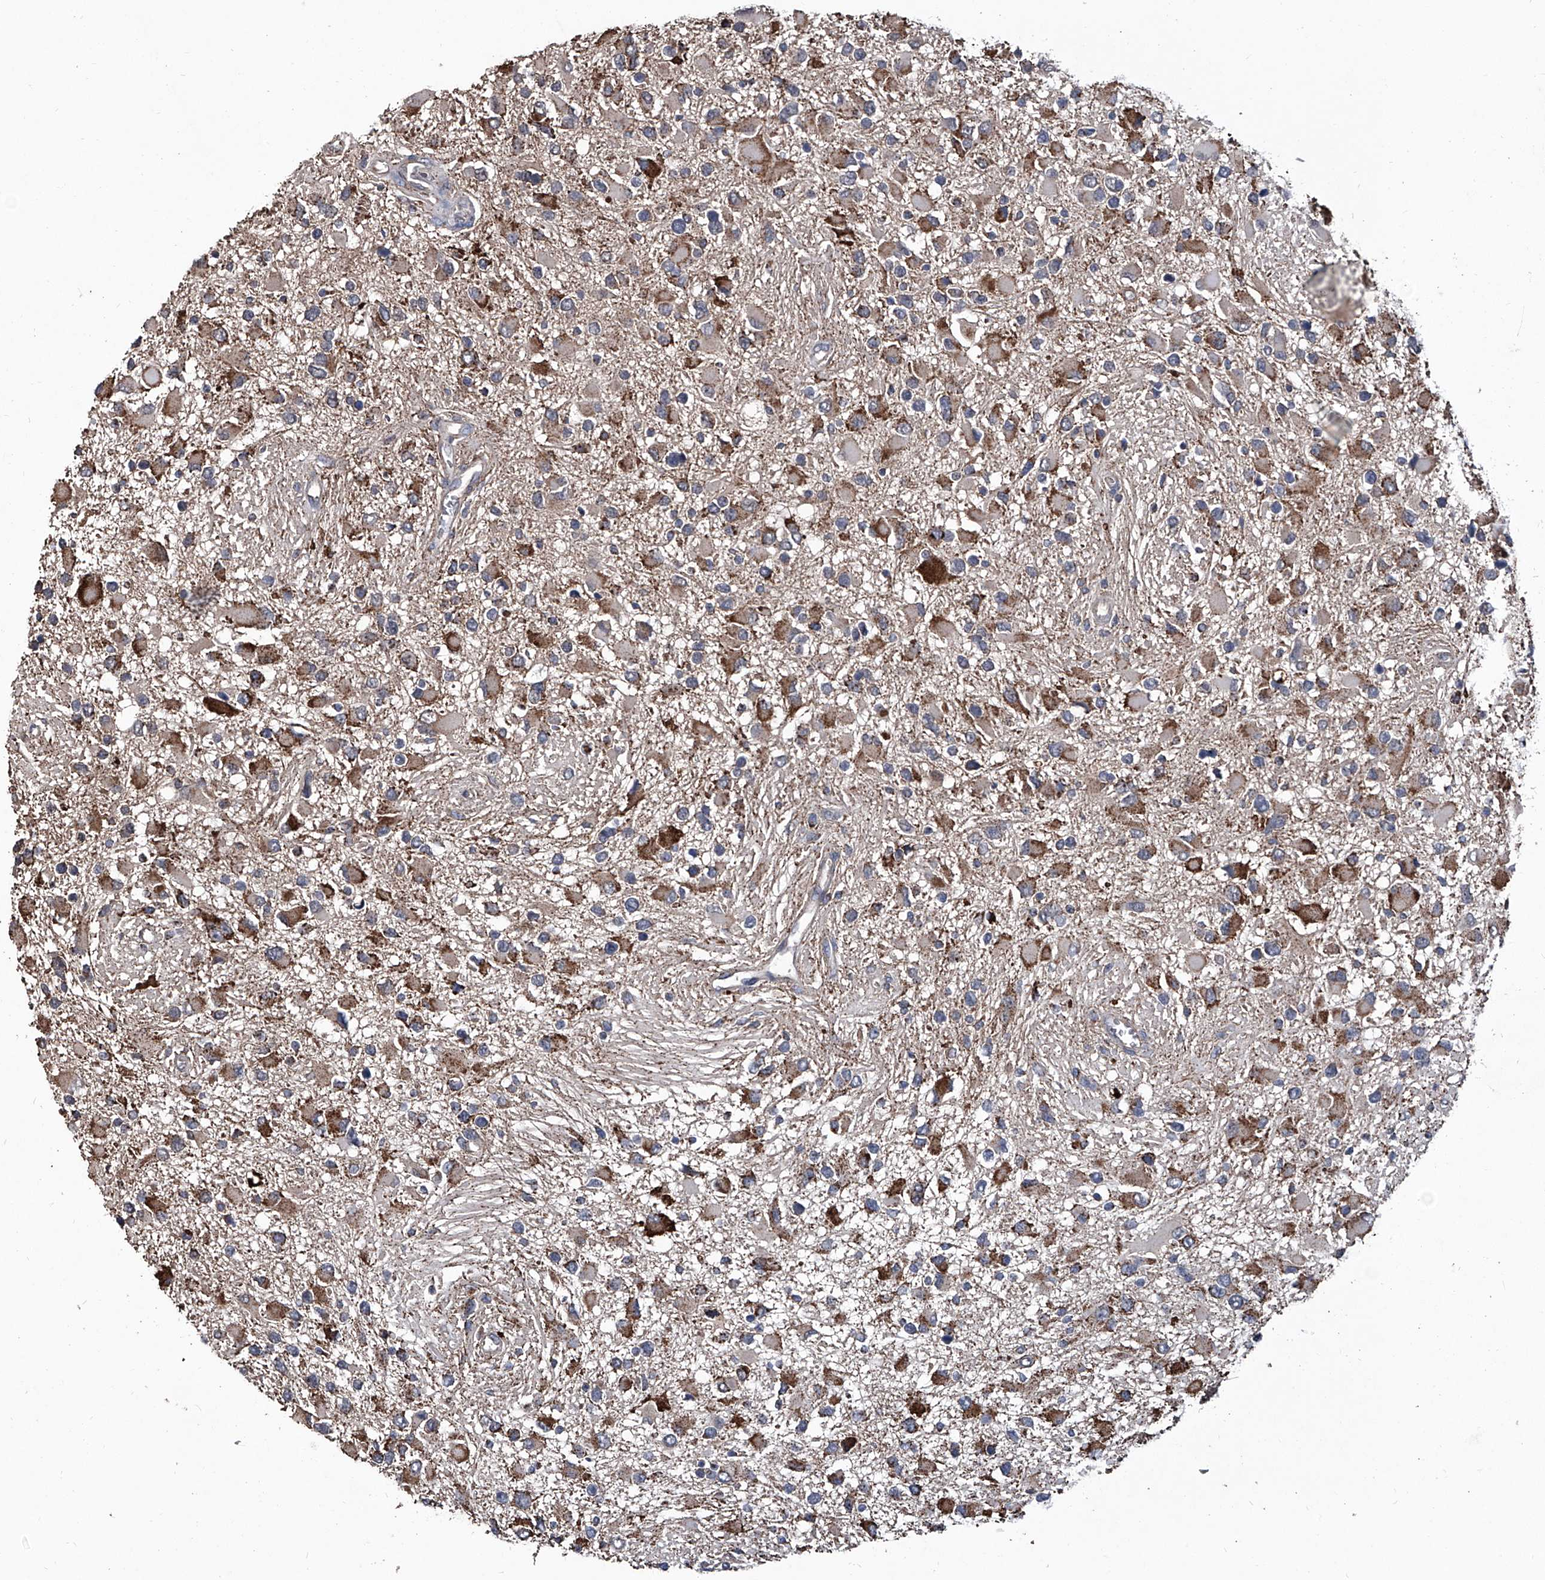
{"staining": {"intensity": "moderate", "quantity": ">75%", "location": "cytoplasmic/membranous"}, "tissue": "glioma", "cell_type": "Tumor cells", "image_type": "cancer", "snomed": [{"axis": "morphology", "description": "Glioma, malignant, High grade"}, {"axis": "topography", "description": "Brain"}], "caption": "Protein staining demonstrates moderate cytoplasmic/membranous staining in approximately >75% of tumor cells in high-grade glioma (malignant).", "gene": "NHS", "patient": {"sex": "male", "age": 53}}